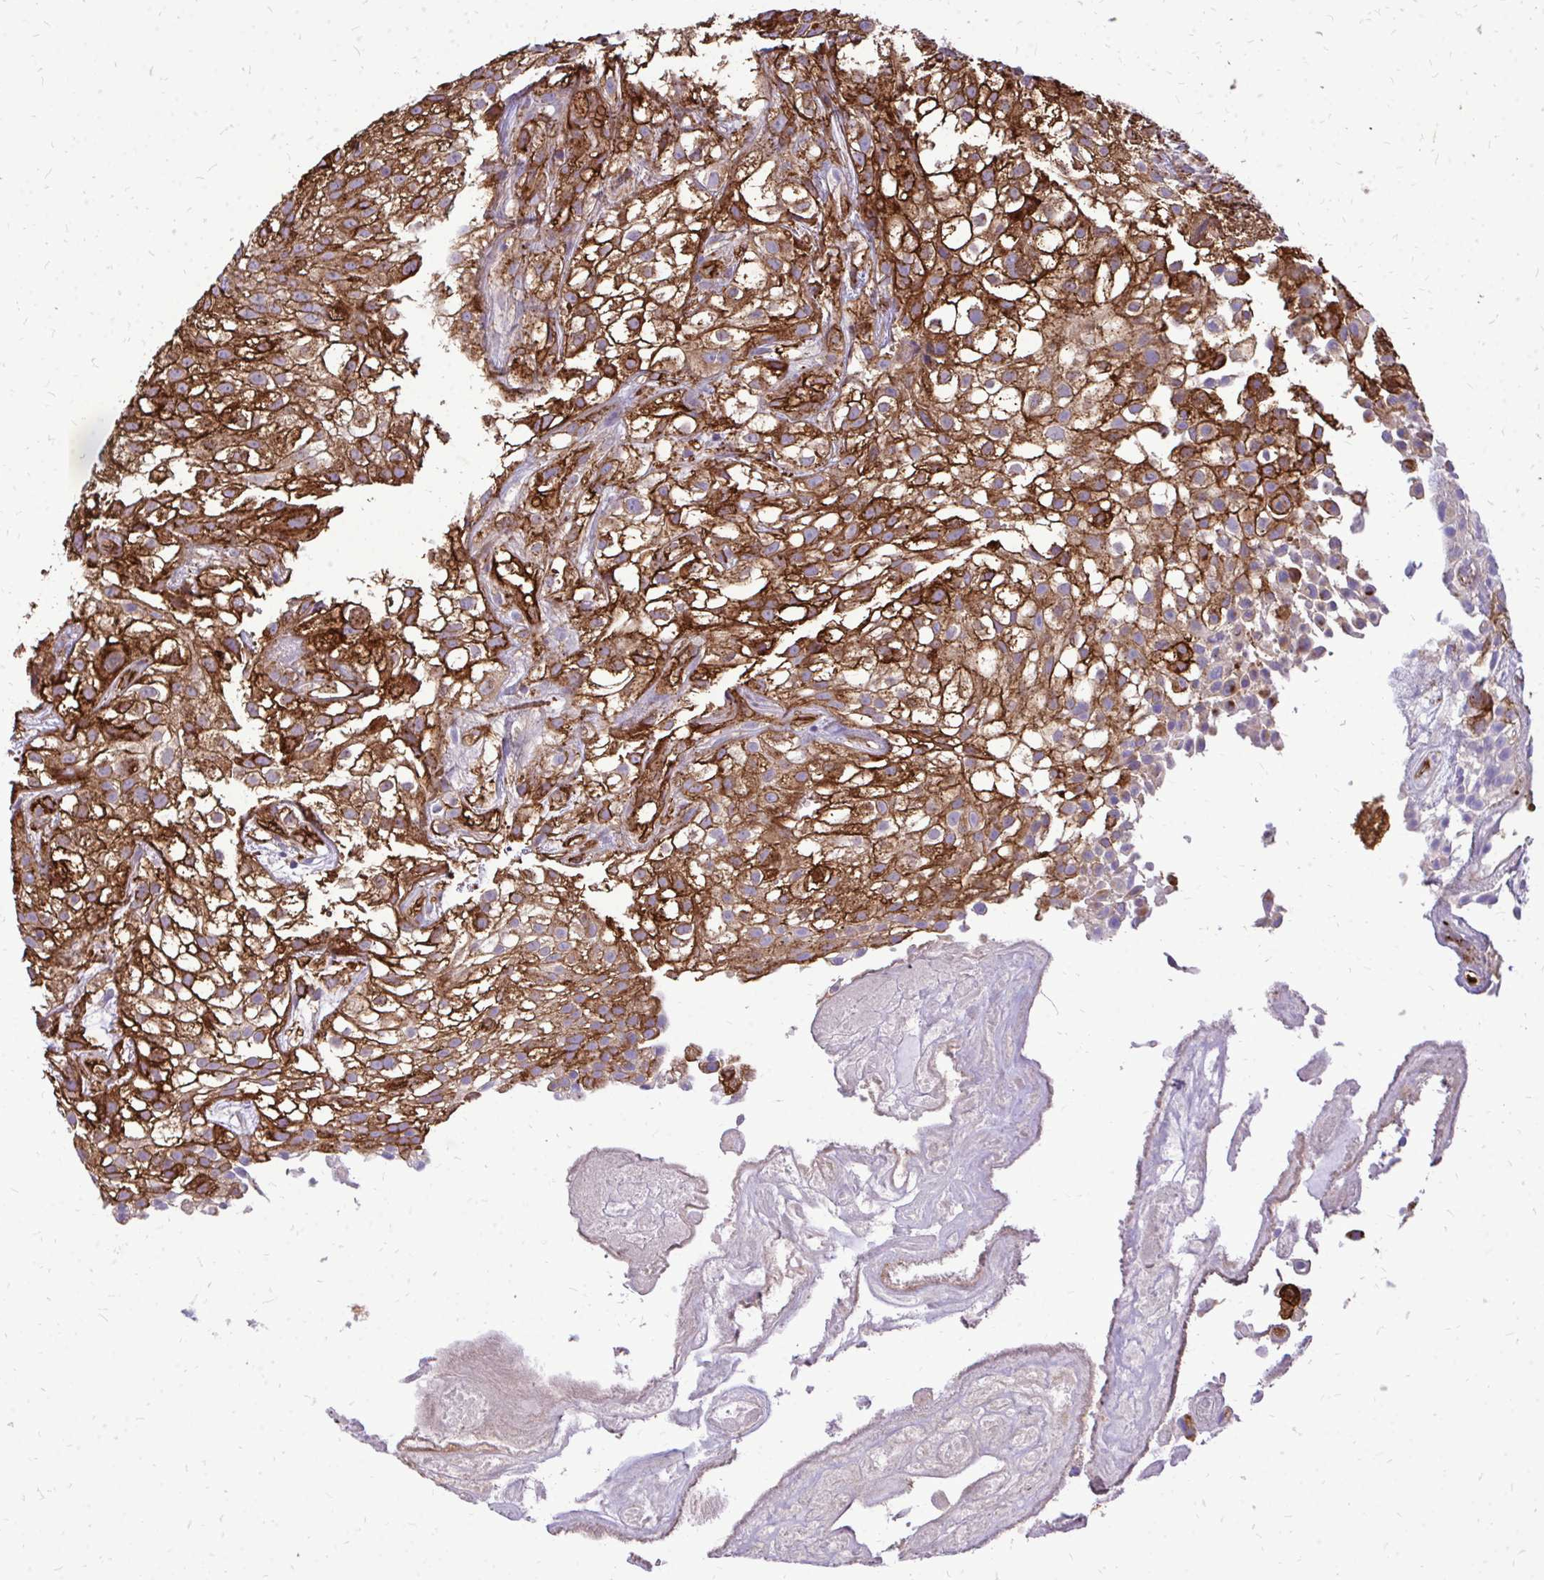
{"staining": {"intensity": "strong", "quantity": ">75%", "location": "cytoplasmic/membranous"}, "tissue": "urothelial cancer", "cell_type": "Tumor cells", "image_type": "cancer", "snomed": [{"axis": "morphology", "description": "Urothelial carcinoma, High grade"}, {"axis": "topography", "description": "Urinary bladder"}], "caption": "A high-resolution image shows immunohistochemistry (IHC) staining of high-grade urothelial carcinoma, which shows strong cytoplasmic/membranous expression in approximately >75% of tumor cells. (Brightfield microscopy of DAB IHC at high magnification).", "gene": "MARCKSL1", "patient": {"sex": "male", "age": 56}}